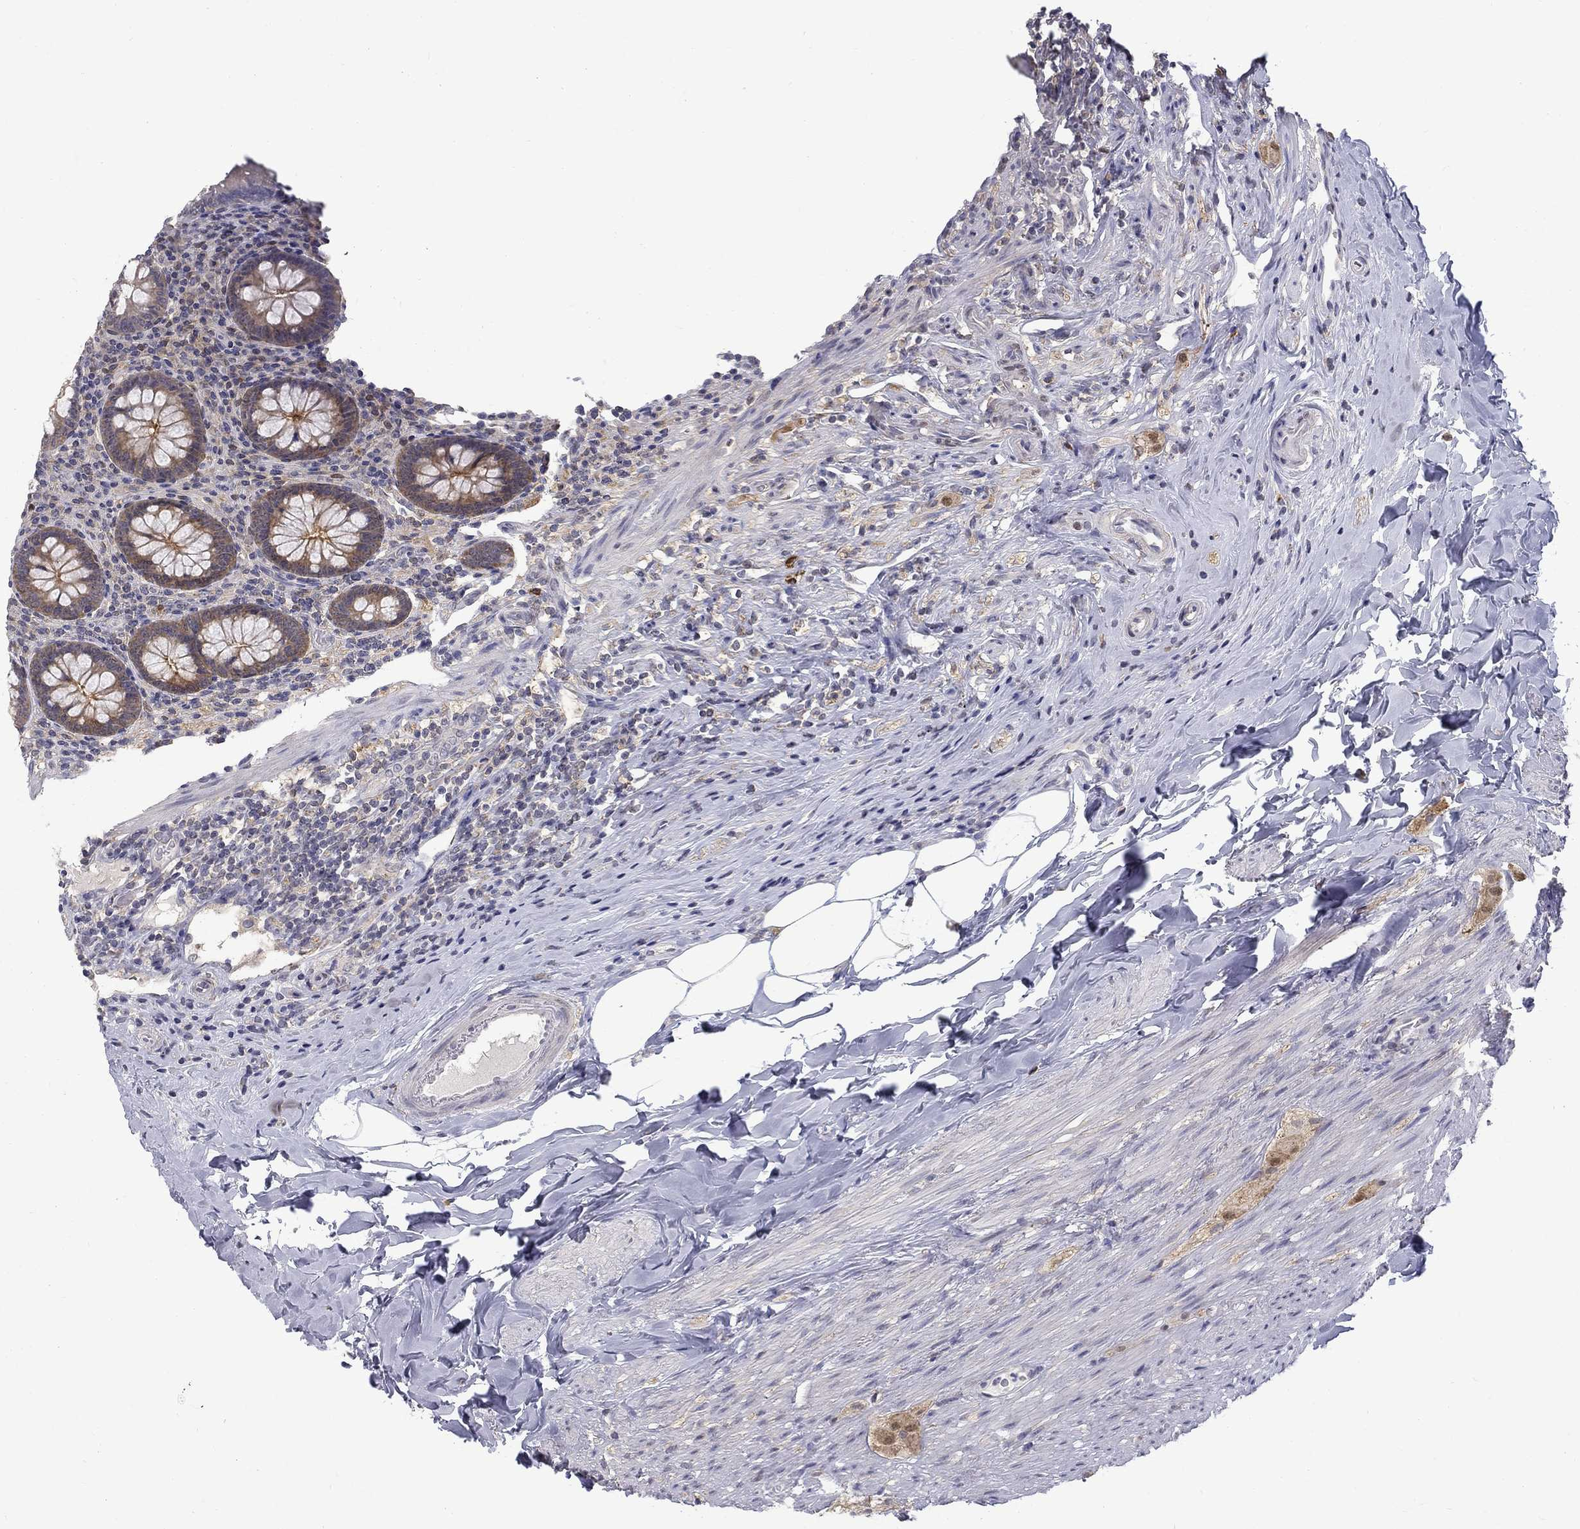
{"staining": {"intensity": "strong", "quantity": "<25%", "location": "cytoplasmic/membranous"}, "tissue": "appendix", "cell_type": "Glandular cells", "image_type": "normal", "snomed": [{"axis": "morphology", "description": "Normal tissue, NOS"}, {"axis": "topography", "description": "Appendix"}], "caption": "Strong cytoplasmic/membranous expression is present in about <25% of glandular cells in normal appendix.", "gene": "PCBP2", "patient": {"sex": "male", "age": 47}}